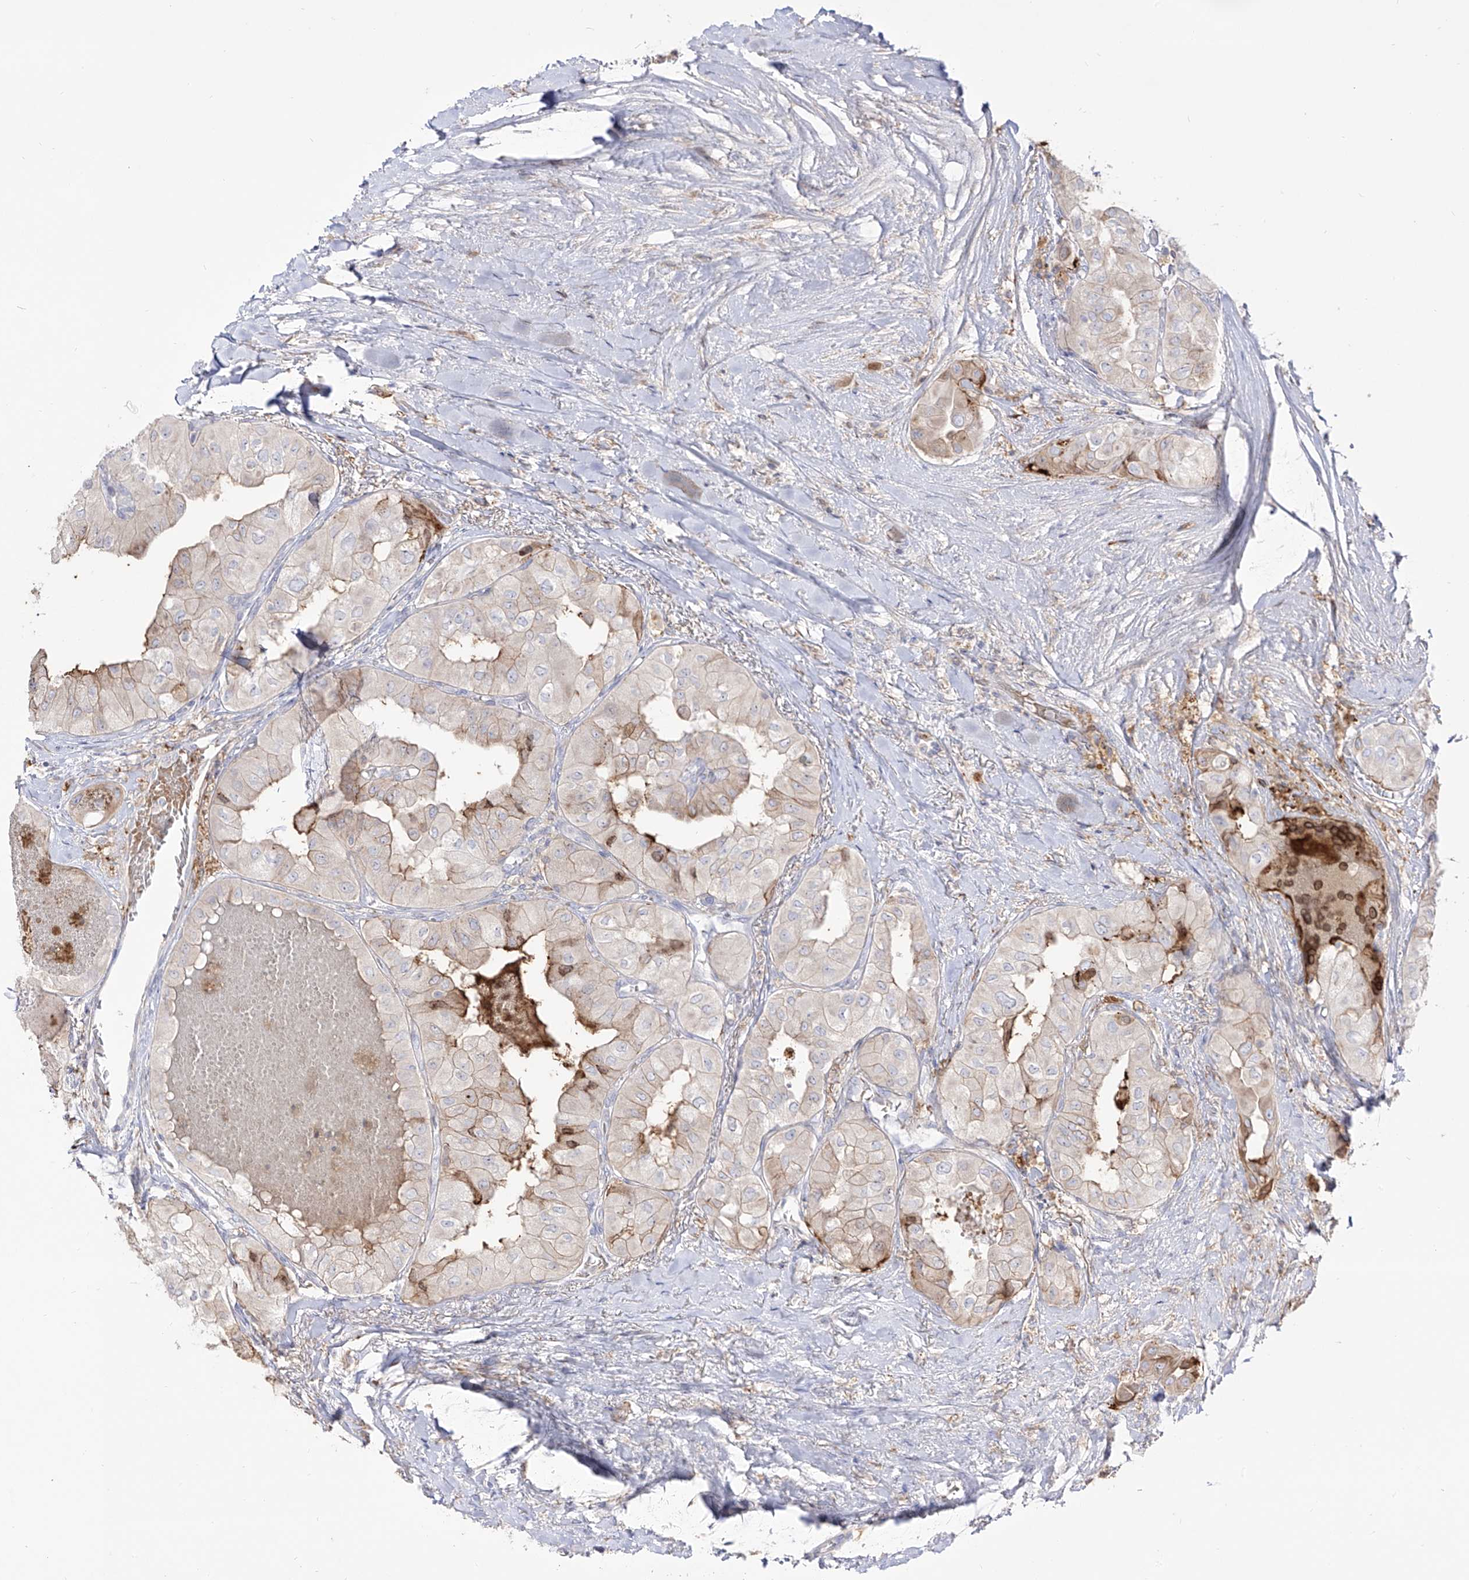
{"staining": {"intensity": "weak", "quantity": "<25%", "location": "cytoplasmic/membranous"}, "tissue": "thyroid cancer", "cell_type": "Tumor cells", "image_type": "cancer", "snomed": [{"axis": "morphology", "description": "Papillary adenocarcinoma, NOS"}, {"axis": "topography", "description": "Thyroid gland"}], "caption": "Tumor cells are negative for brown protein staining in papillary adenocarcinoma (thyroid).", "gene": "ZGRF1", "patient": {"sex": "female", "age": 59}}